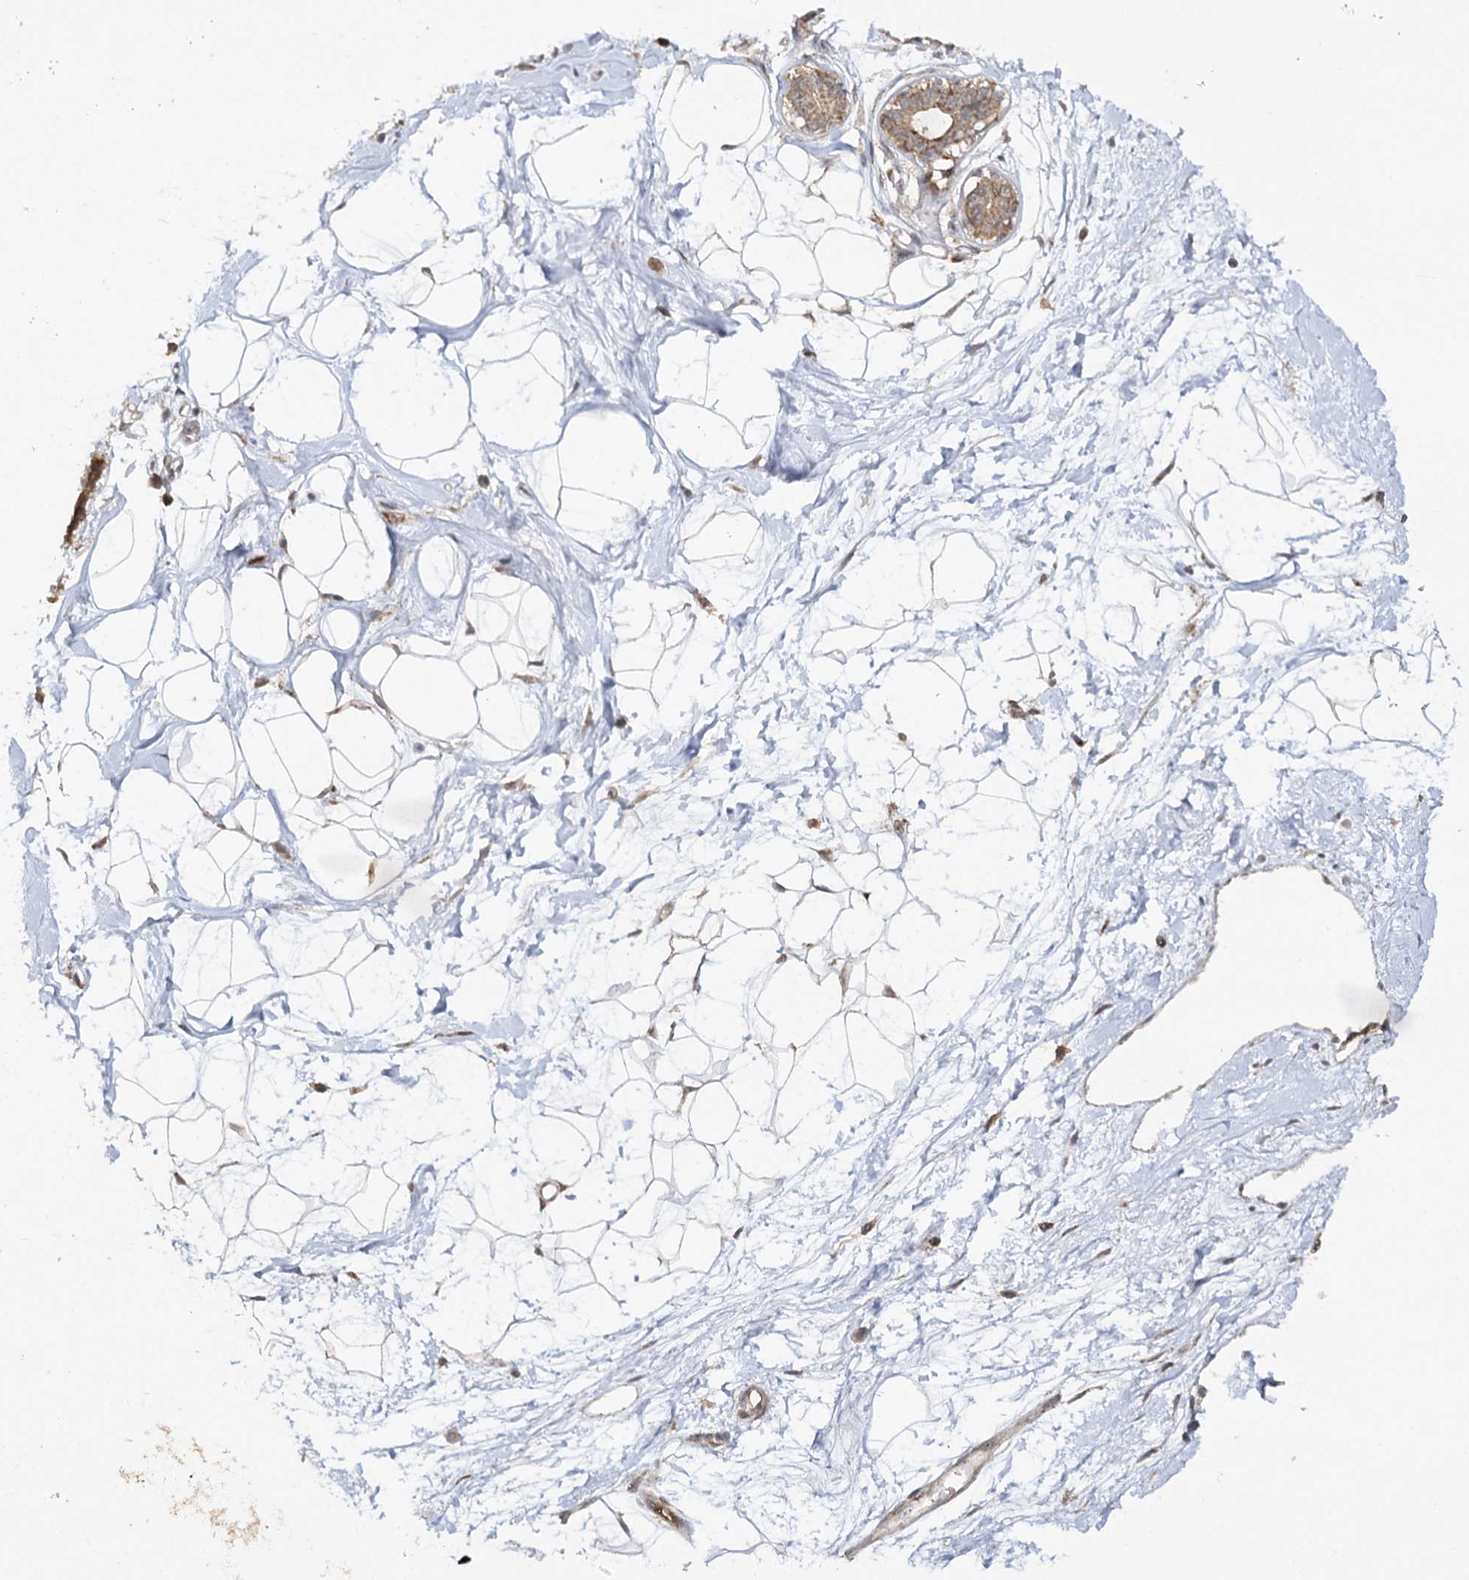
{"staining": {"intensity": "negative", "quantity": "none", "location": "none"}, "tissue": "breast", "cell_type": "Adipocytes", "image_type": "normal", "snomed": [{"axis": "morphology", "description": "Normal tissue, NOS"}, {"axis": "topography", "description": "Breast"}], "caption": "The micrograph shows no significant staining in adipocytes of breast. The staining is performed using DAB (3,3'-diaminobenzidine) brown chromogen with nuclei counter-stained in using hematoxylin.", "gene": "ZNRF3", "patient": {"sex": "female", "age": 45}}